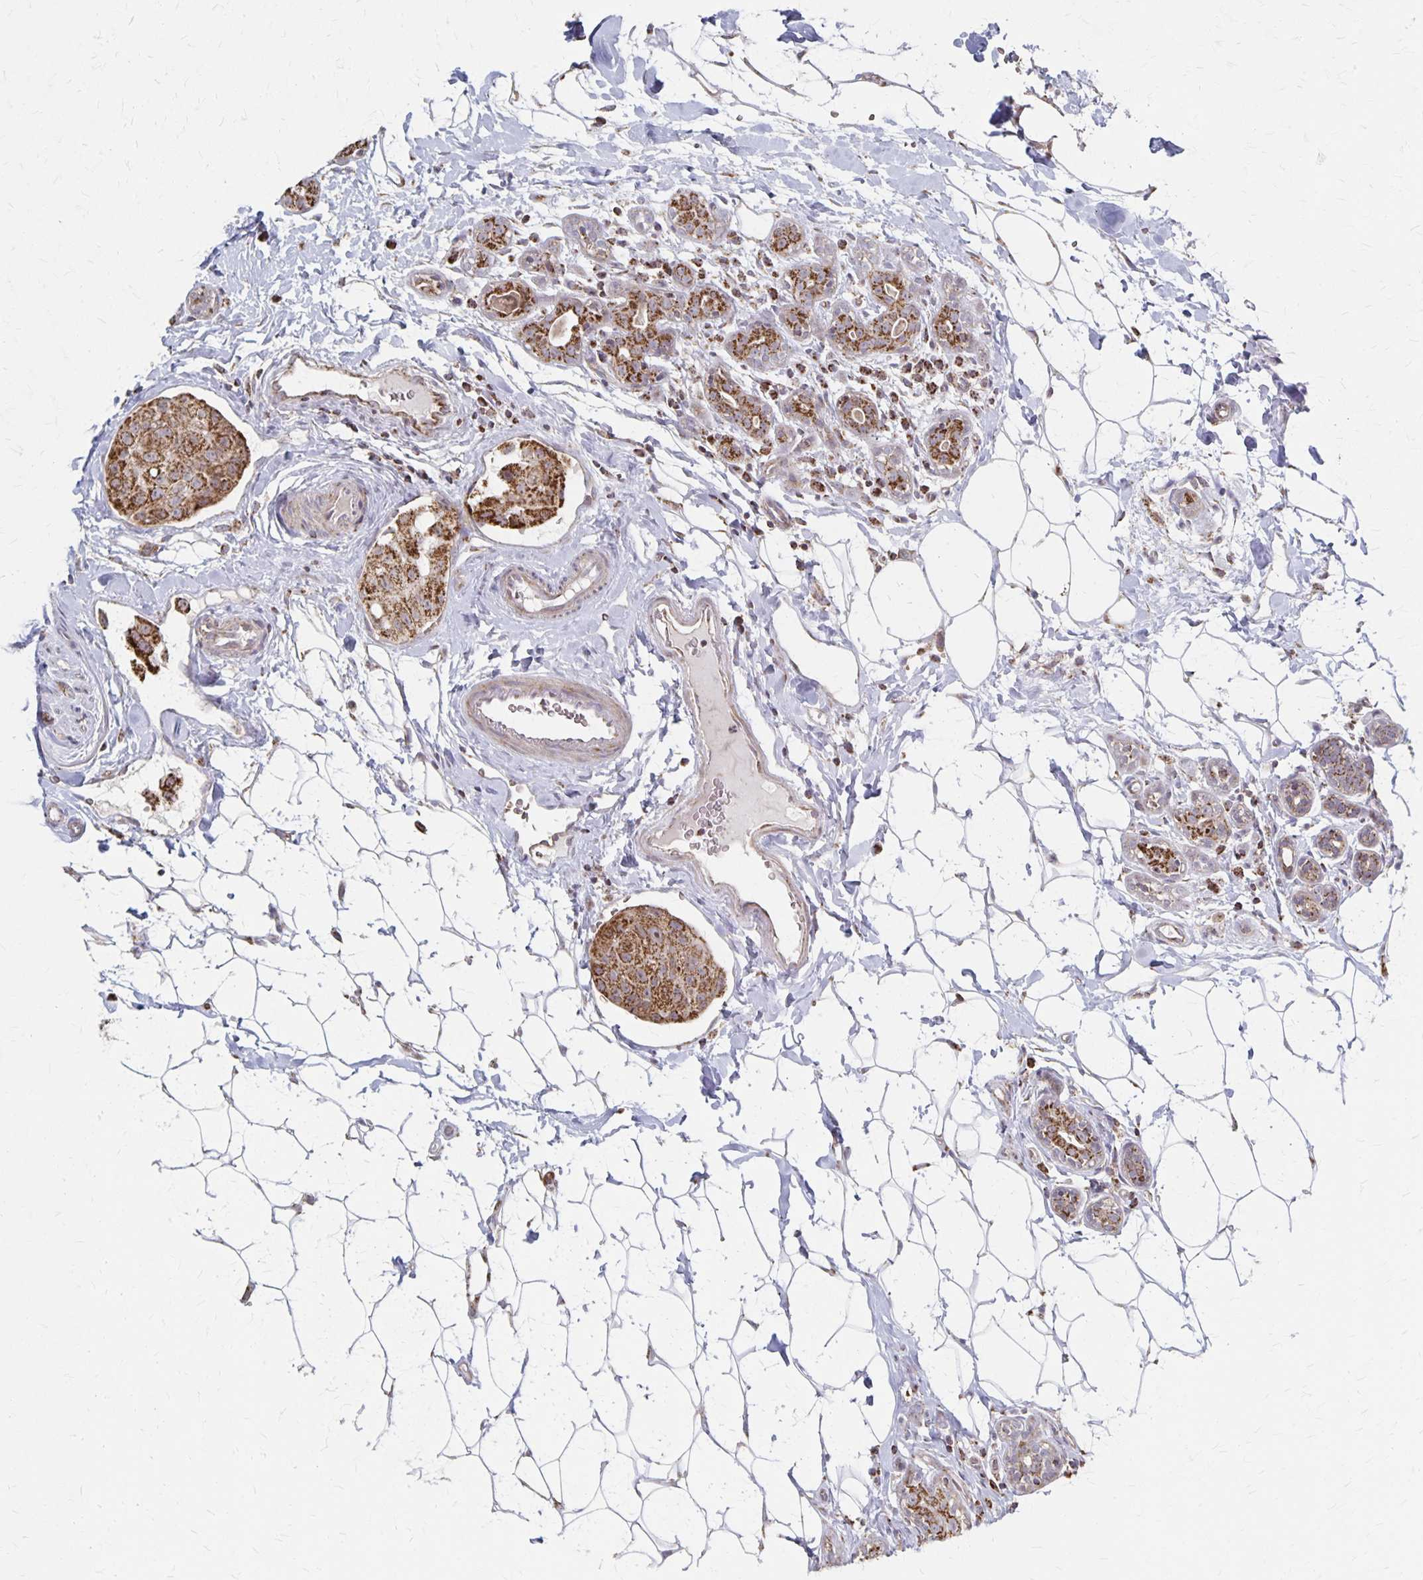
{"staining": {"intensity": "strong", "quantity": ">75%", "location": "cytoplasmic/membranous"}, "tissue": "breast cancer", "cell_type": "Tumor cells", "image_type": "cancer", "snomed": [{"axis": "morphology", "description": "Duct carcinoma"}, {"axis": "topography", "description": "Breast"}], "caption": "Immunohistochemical staining of human breast infiltrating ductal carcinoma shows high levels of strong cytoplasmic/membranous protein expression in about >75% of tumor cells.", "gene": "DYRK4", "patient": {"sex": "female", "age": 43}}